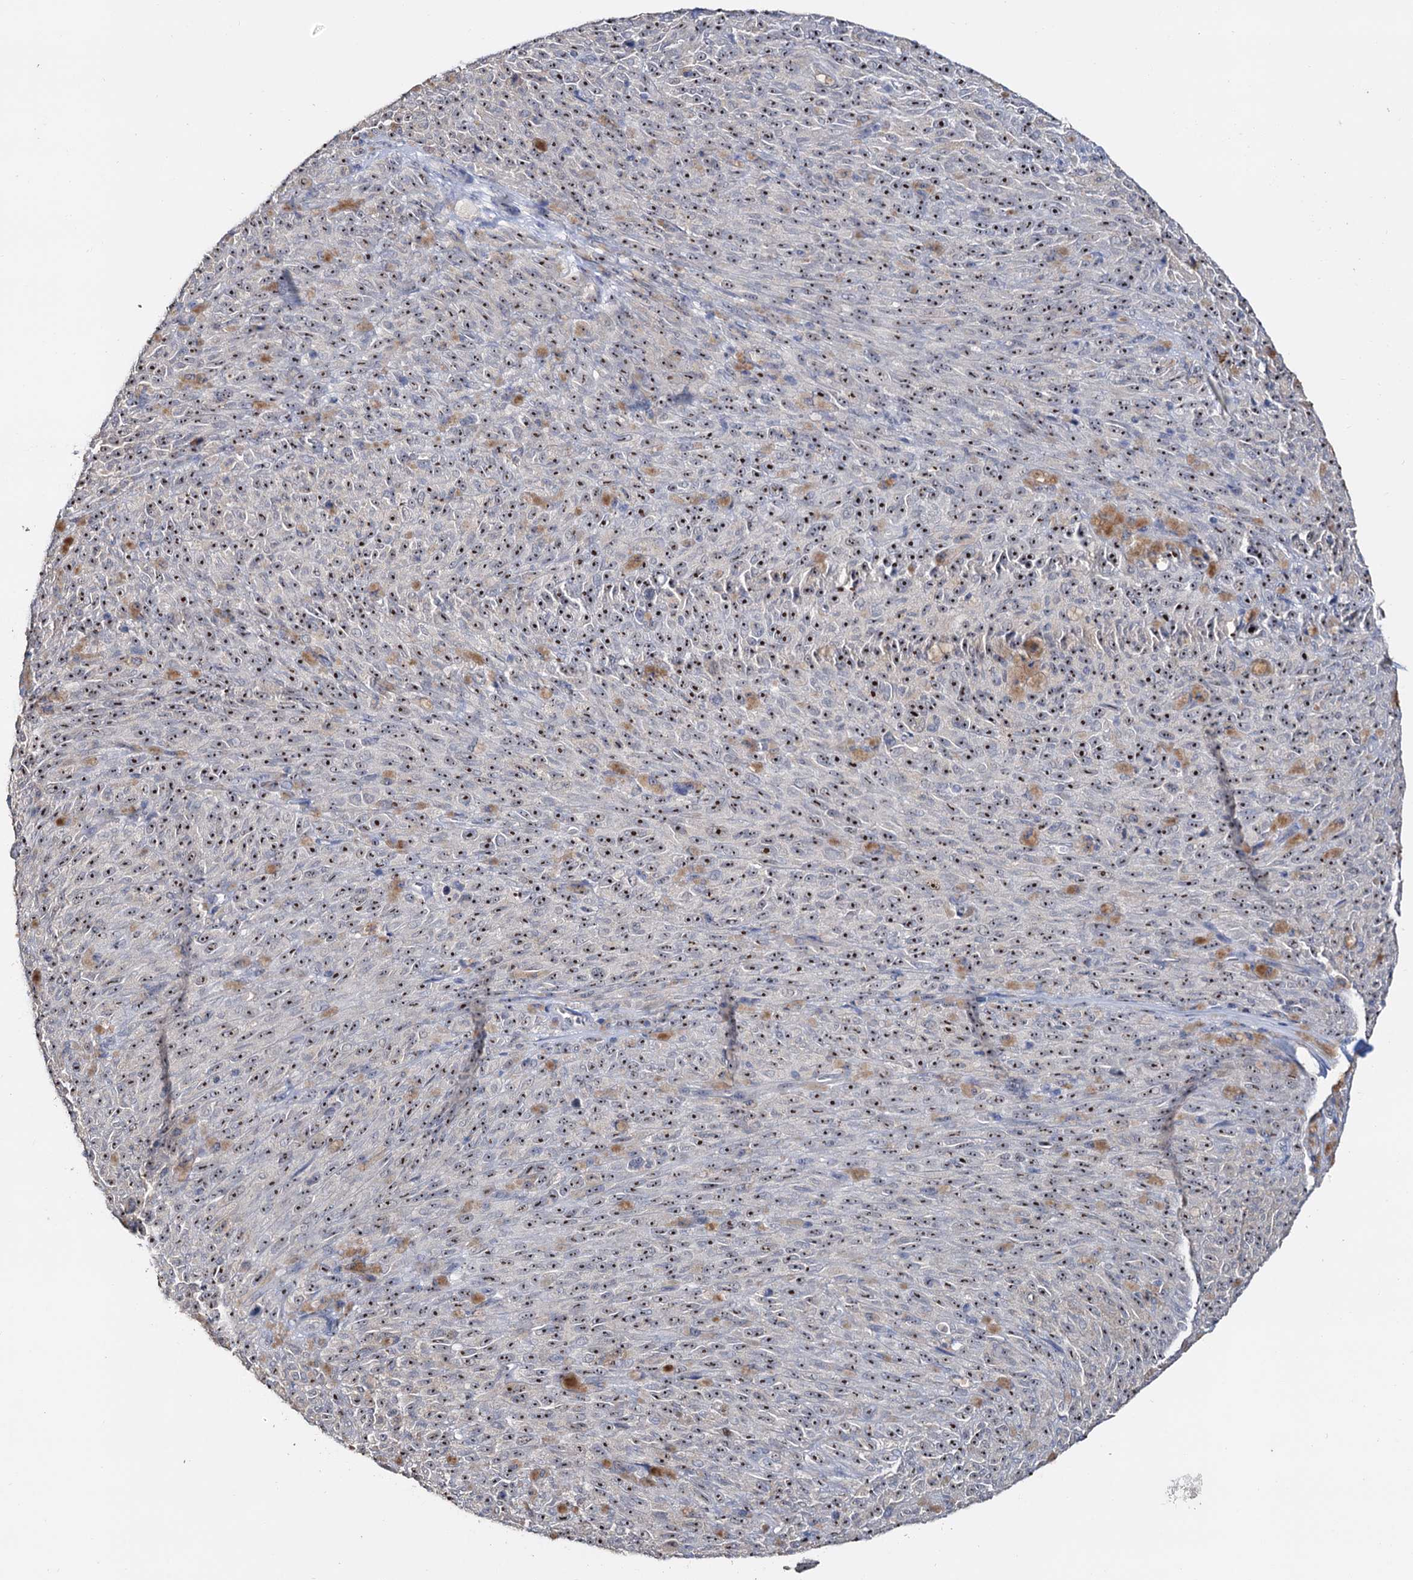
{"staining": {"intensity": "moderate", "quantity": ">75%", "location": "nuclear"}, "tissue": "melanoma", "cell_type": "Tumor cells", "image_type": "cancer", "snomed": [{"axis": "morphology", "description": "Malignant melanoma, NOS"}, {"axis": "topography", "description": "Skin"}], "caption": "The histopathology image reveals staining of melanoma, revealing moderate nuclear protein expression (brown color) within tumor cells. The staining is performed using DAB brown chromogen to label protein expression. The nuclei are counter-stained blue using hematoxylin.", "gene": "C2CD3", "patient": {"sex": "female", "age": 82}}